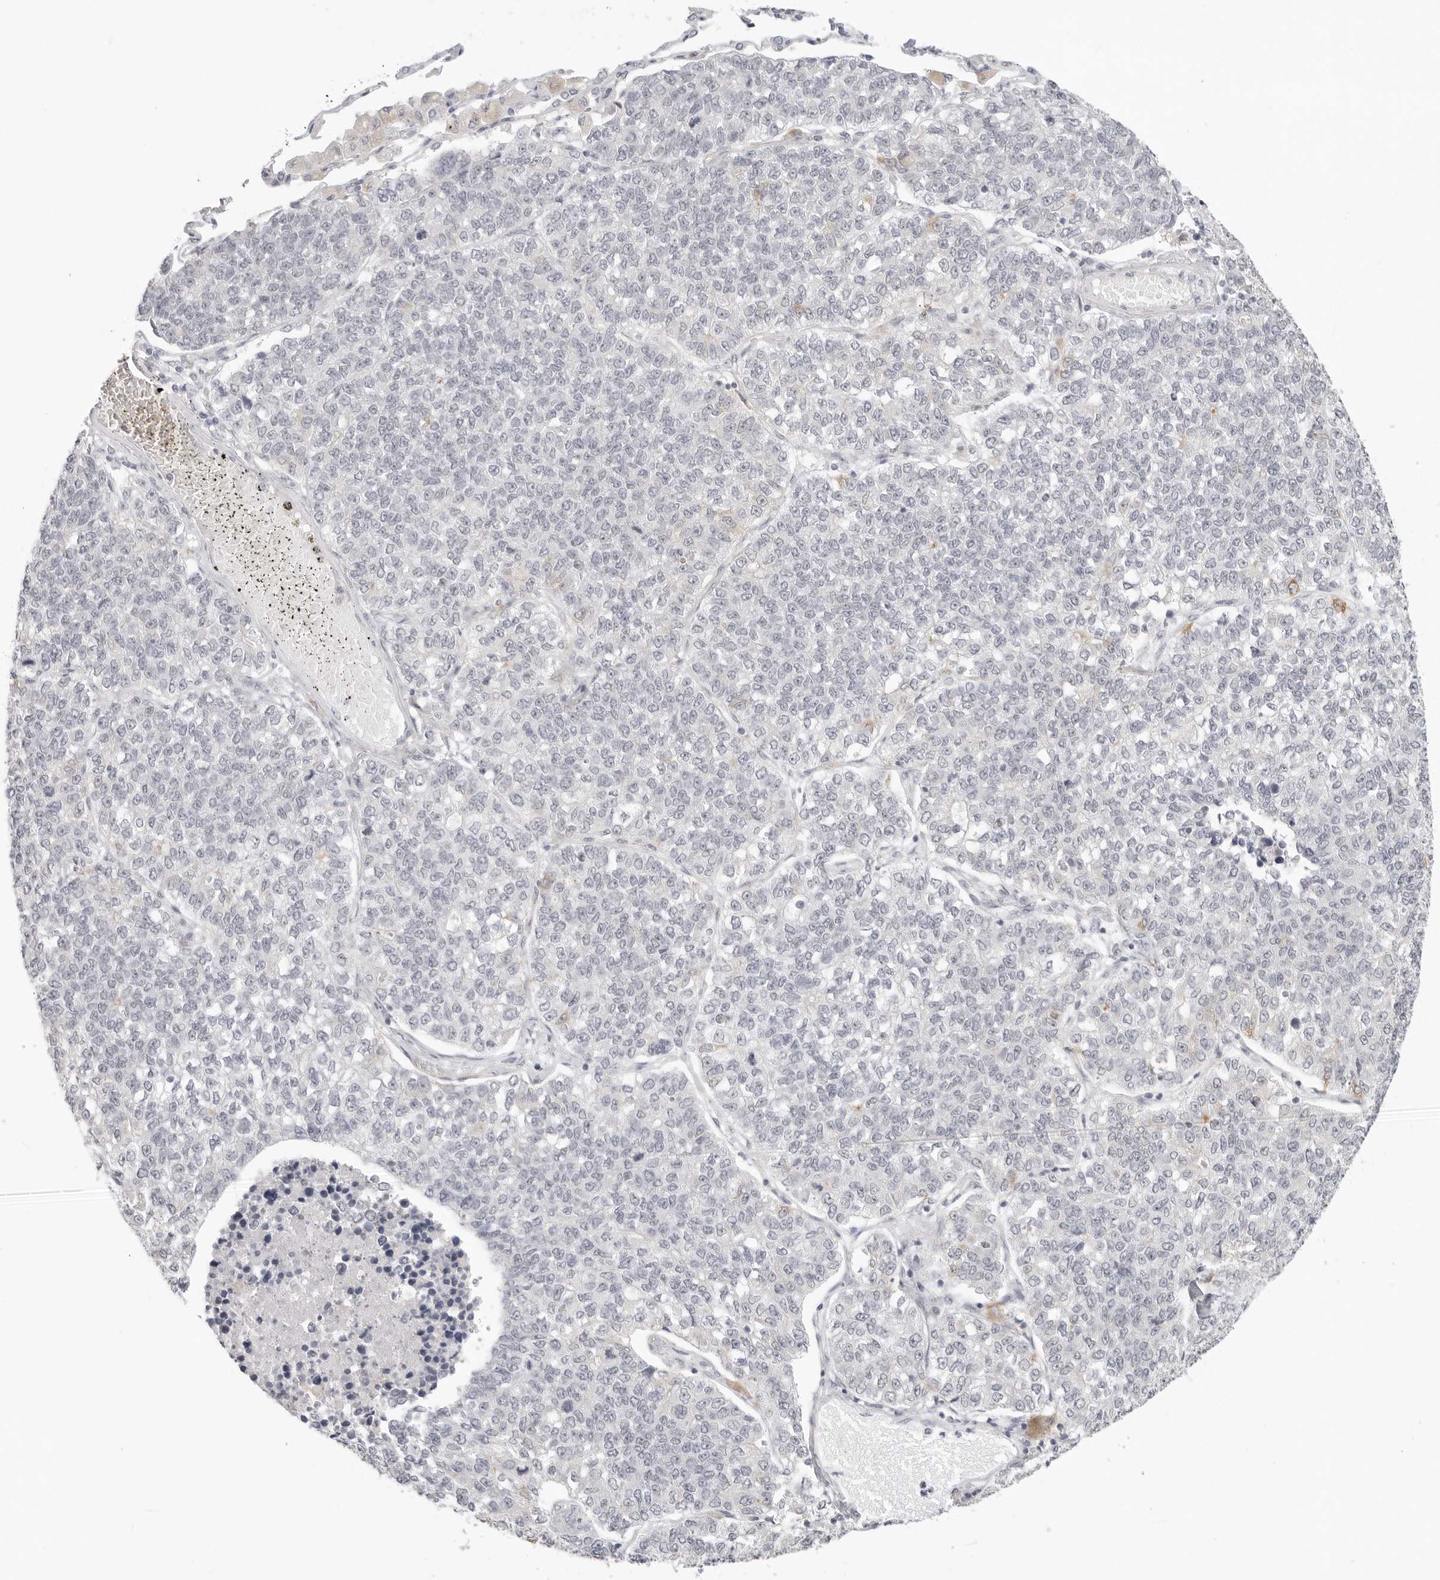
{"staining": {"intensity": "negative", "quantity": "none", "location": "none"}, "tissue": "lung cancer", "cell_type": "Tumor cells", "image_type": "cancer", "snomed": [{"axis": "morphology", "description": "Adenocarcinoma, NOS"}, {"axis": "topography", "description": "Lung"}], "caption": "Tumor cells are negative for brown protein staining in lung cancer. The staining was performed using DAB (3,3'-diaminobenzidine) to visualize the protein expression in brown, while the nuclei were stained in blue with hematoxylin (Magnification: 20x).", "gene": "KLK11", "patient": {"sex": "male", "age": 49}}